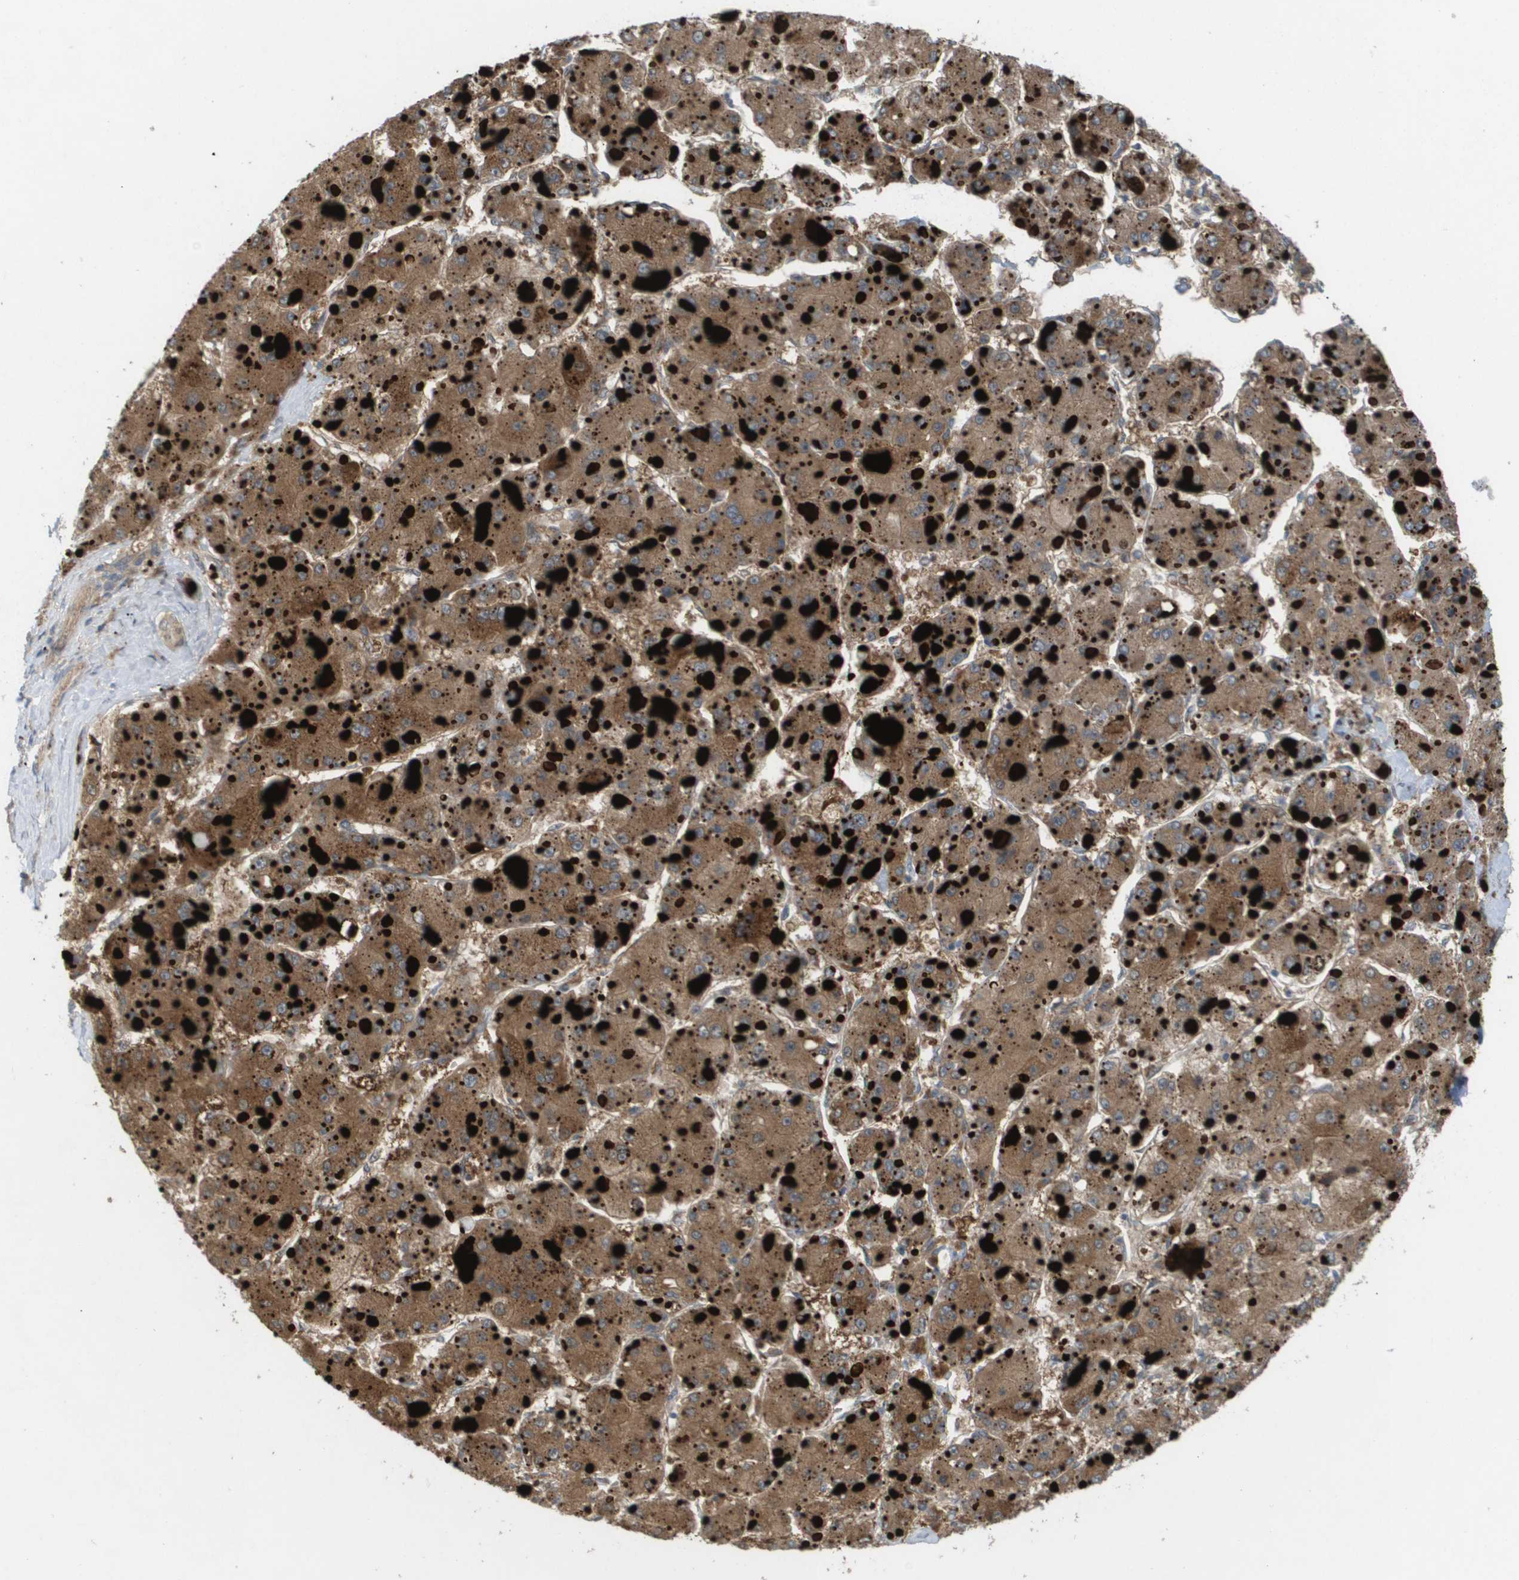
{"staining": {"intensity": "moderate", "quantity": ">75%", "location": "cytoplasmic/membranous"}, "tissue": "liver cancer", "cell_type": "Tumor cells", "image_type": "cancer", "snomed": [{"axis": "morphology", "description": "Carcinoma, Hepatocellular, NOS"}, {"axis": "topography", "description": "Liver"}], "caption": "Protein staining of liver cancer tissue exhibits moderate cytoplasmic/membranous staining in approximately >75% of tumor cells.", "gene": "PALD1", "patient": {"sex": "female", "age": 73}}